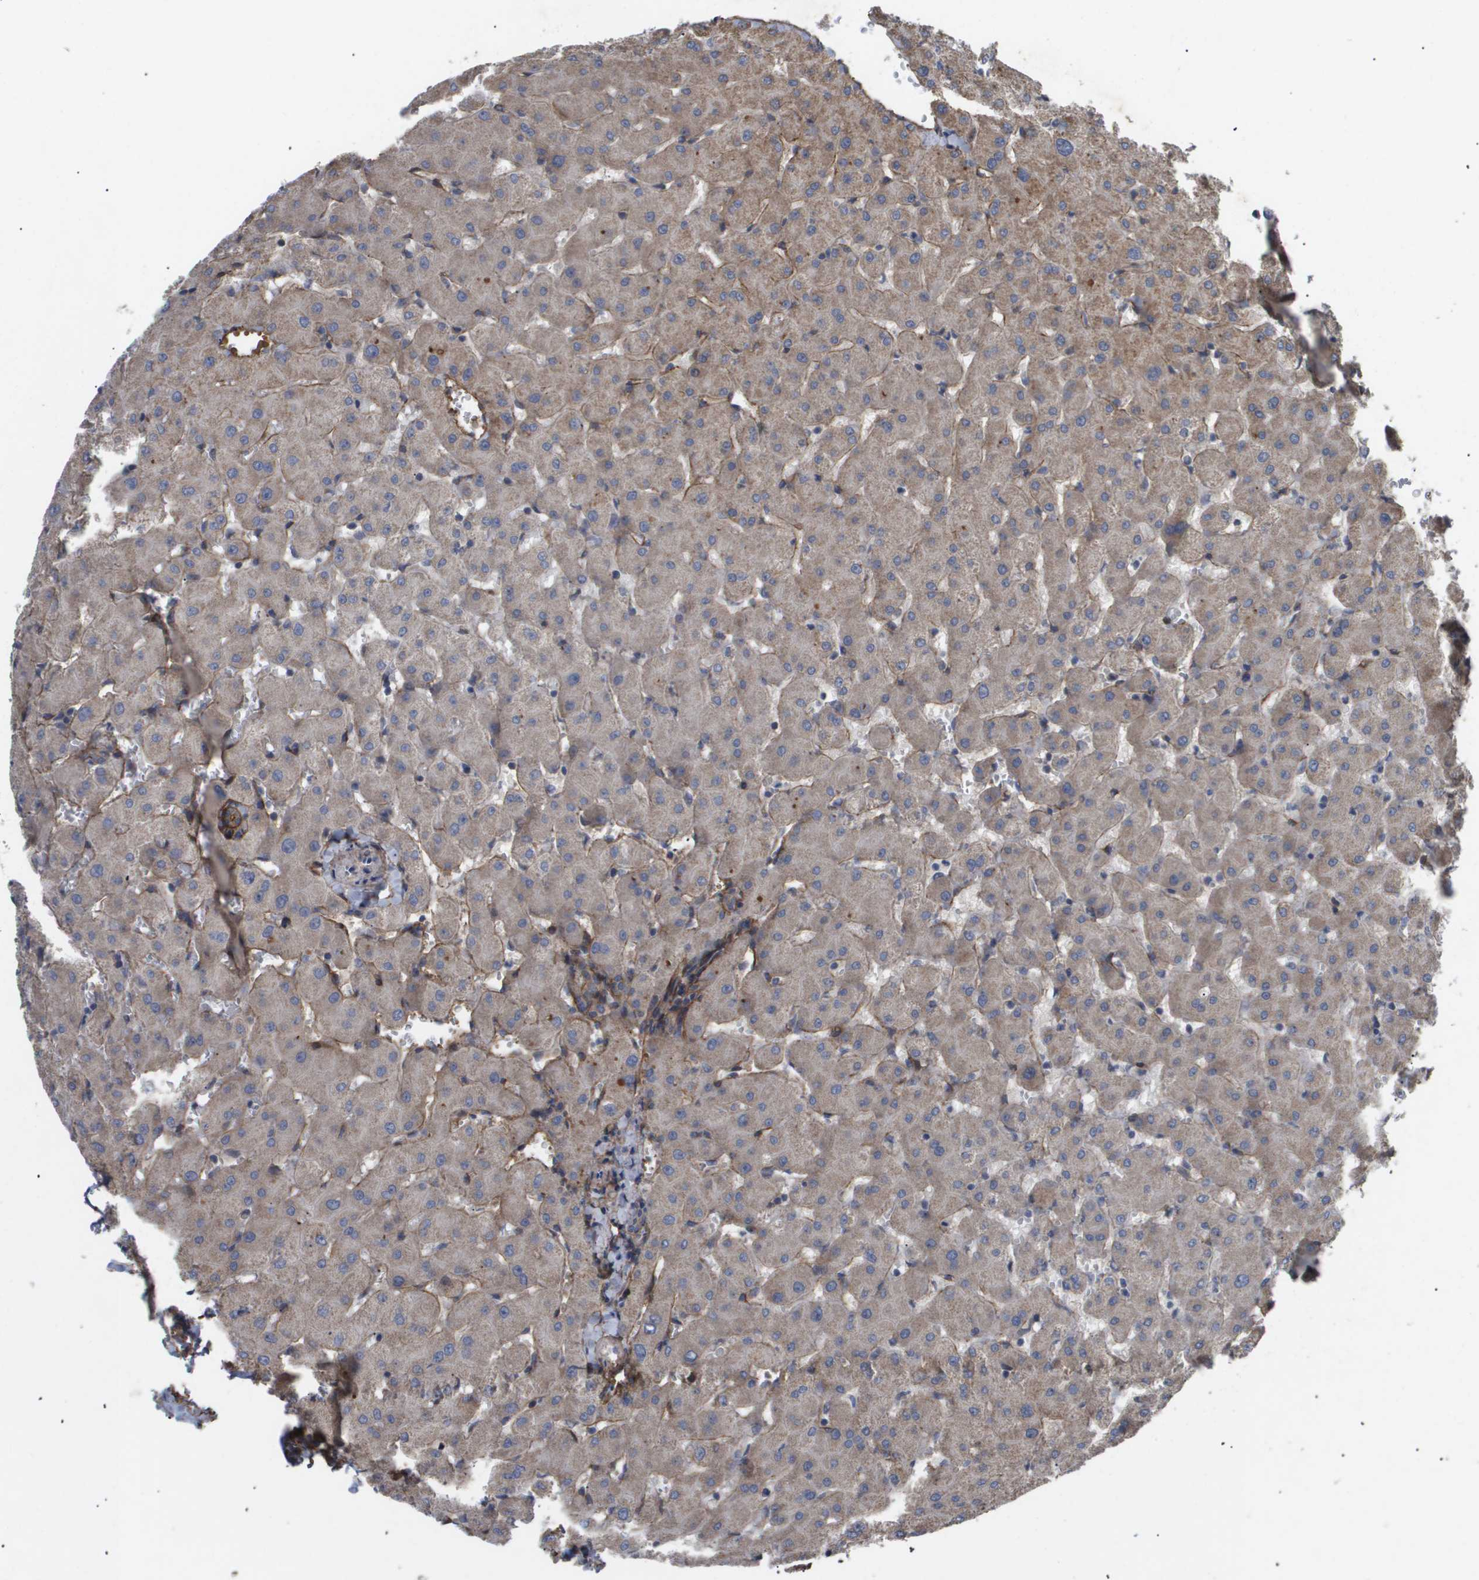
{"staining": {"intensity": "weak", "quantity": ">75%", "location": "cytoplasmic/membranous"}, "tissue": "liver", "cell_type": "Cholangiocytes", "image_type": "normal", "snomed": [{"axis": "morphology", "description": "Normal tissue, NOS"}, {"axis": "topography", "description": "Liver"}], "caption": "Immunohistochemical staining of benign human liver displays low levels of weak cytoplasmic/membranous staining in approximately >75% of cholangiocytes. (Stains: DAB in brown, nuclei in blue, Microscopy: brightfield microscopy at high magnification).", "gene": "TNS1", "patient": {"sex": "female", "age": 63}}